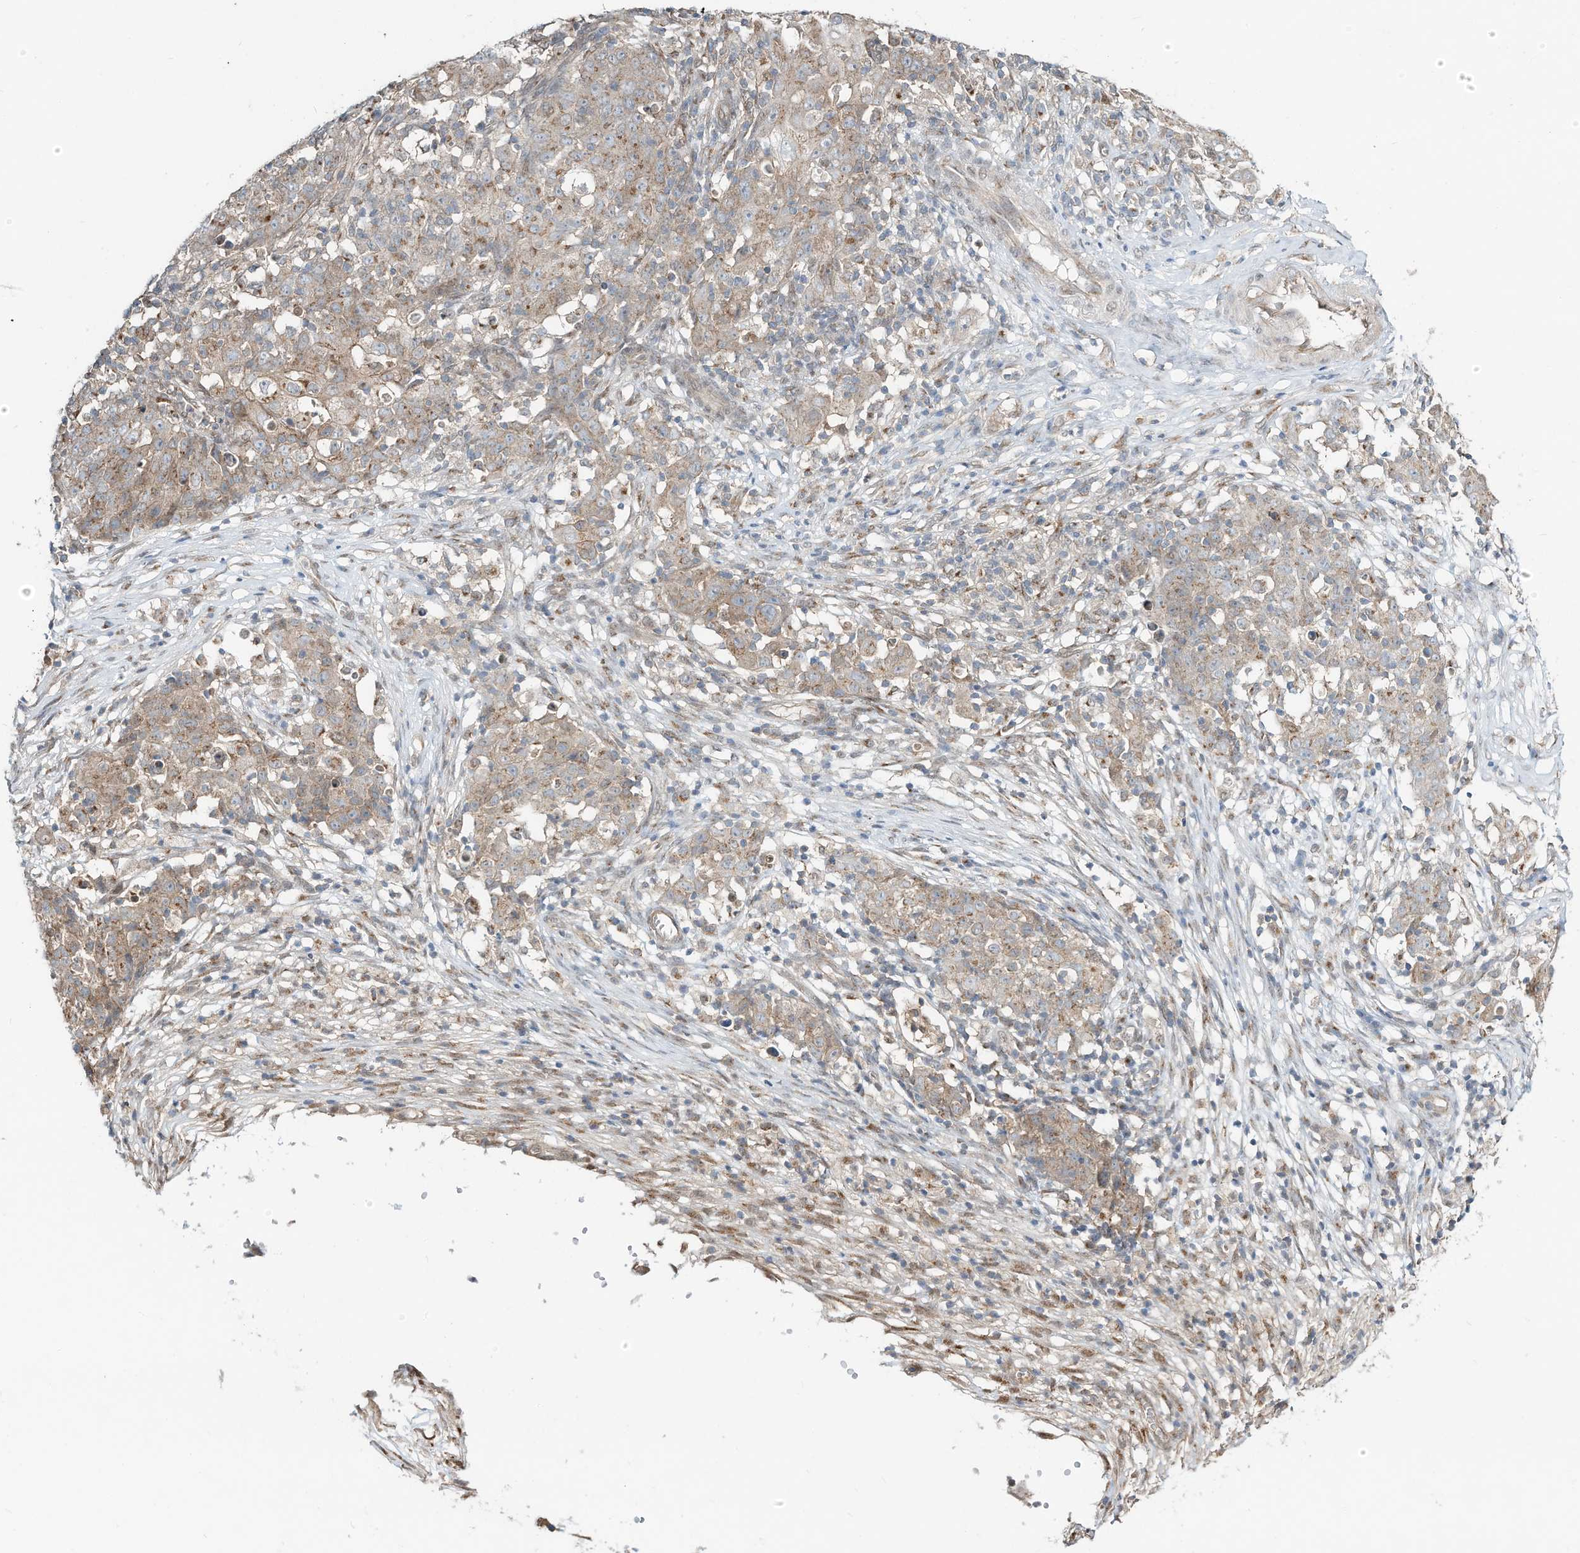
{"staining": {"intensity": "weak", "quantity": ">75%", "location": "cytoplasmic/membranous"}, "tissue": "ovarian cancer", "cell_type": "Tumor cells", "image_type": "cancer", "snomed": [{"axis": "morphology", "description": "Carcinoma, endometroid"}, {"axis": "topography", "description": "Ovary"}], "caption": "IHC photomicrograph of neoplastic tissue: human ovarian cancer (endometroid carcinoma) stained using immunohistochemistry (IHC) displays low levels of weak protein expression localized specifically in the cytoplasmic/membranous of tumor cells, appearing as a cytoplasmic/membranous brown color.", "gene": "CUX1", "patient": {"sex": "female", "age": 42}}